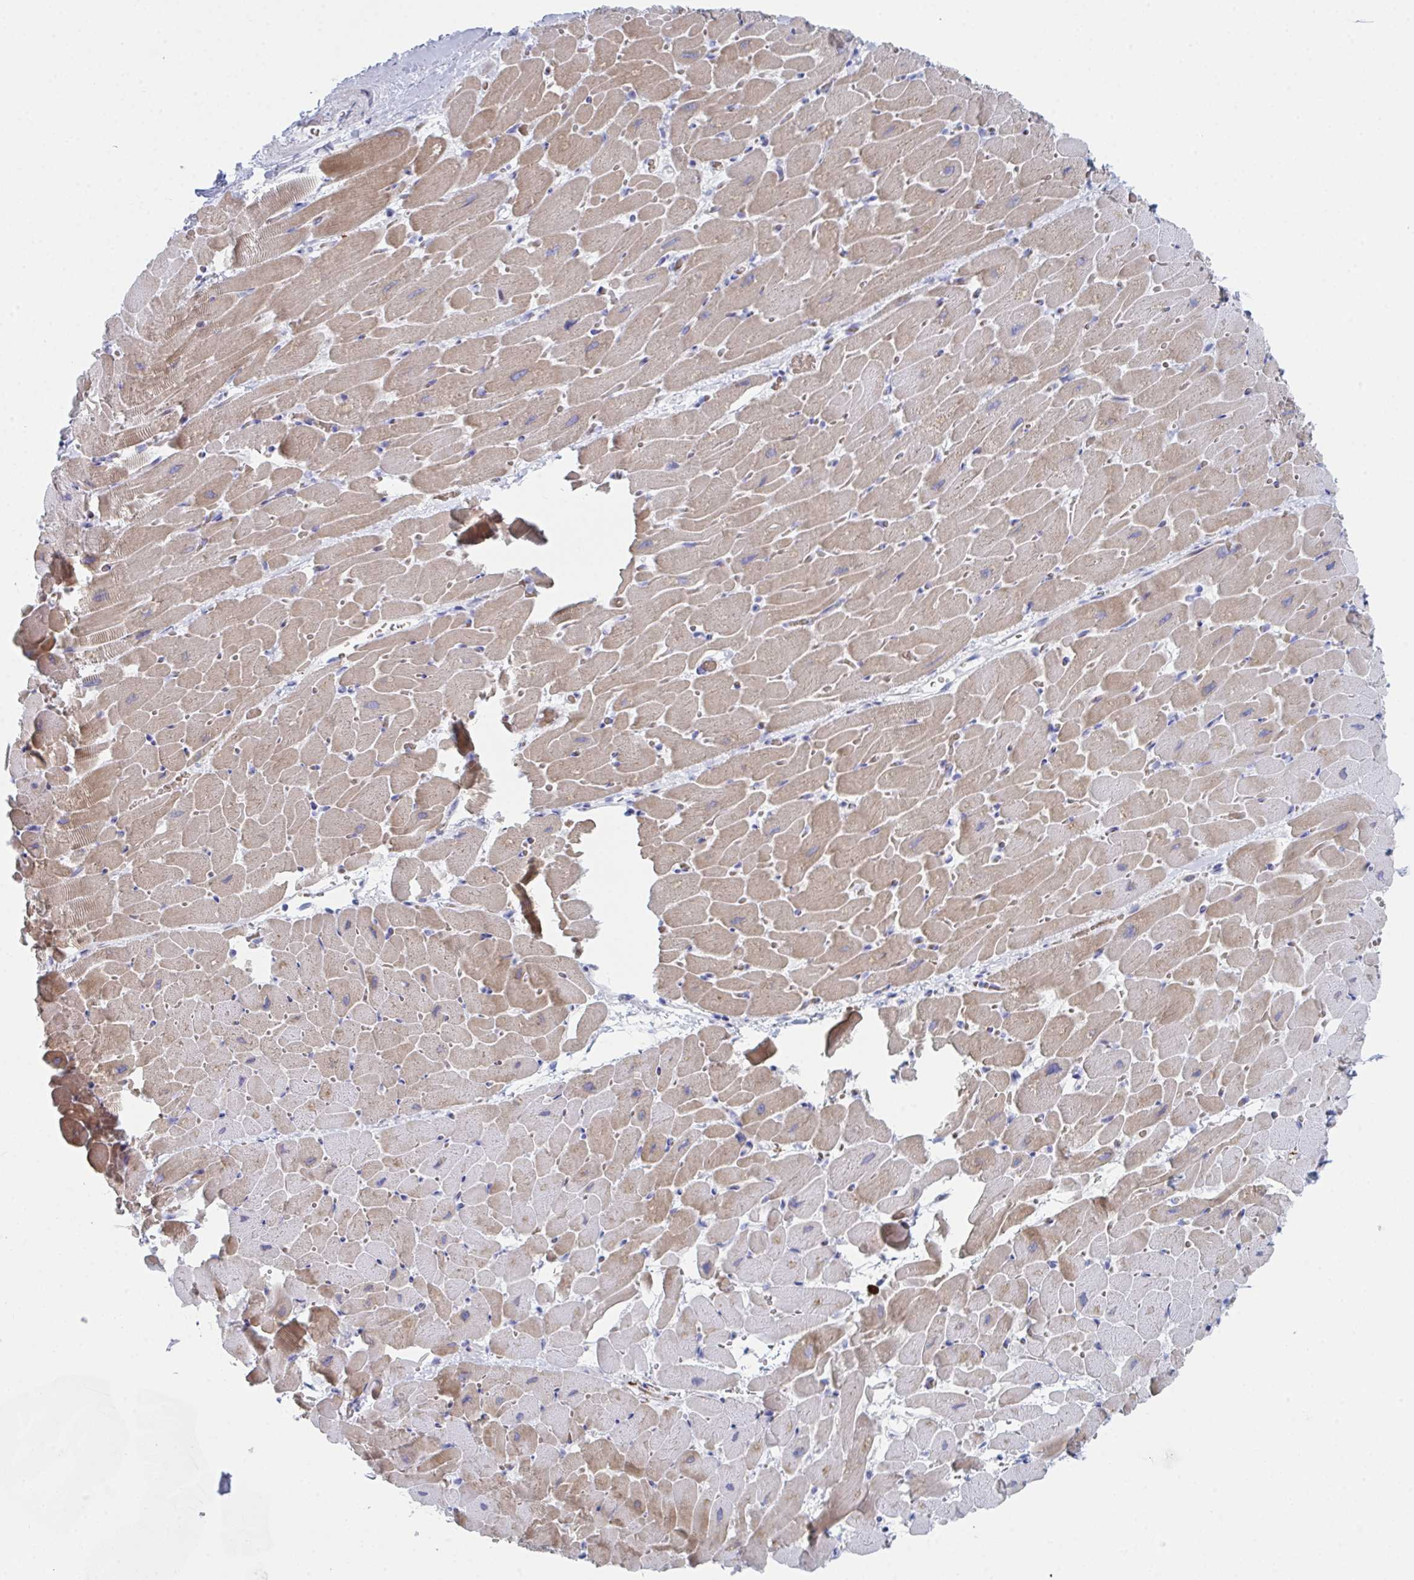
{"staining": {"intensity": "weak", "quantity": ">75%", "location": "cytoplasmic/membranous"}, "tissue": "heart muscle", "cell_type": "Cardiomyocytes", "image_type": "normal", "snomed": [{"axis": "morphology", "description": "Normal tissue, NOS"}, {"axis": "topography", "description": "Heart"}], "caption": "DAB (3,3'-diaminobenzidine) immunohistochemical staining of unremarkable heart muscle reveals weak cytoplasmic/membranous protein expression in about >75% of cardiomyocytes. (brown staining indicates protein expression, while blue staining denotes nuclei).", "gene": "ZNF684", "patient": {"sex": "male", "age": 37}}